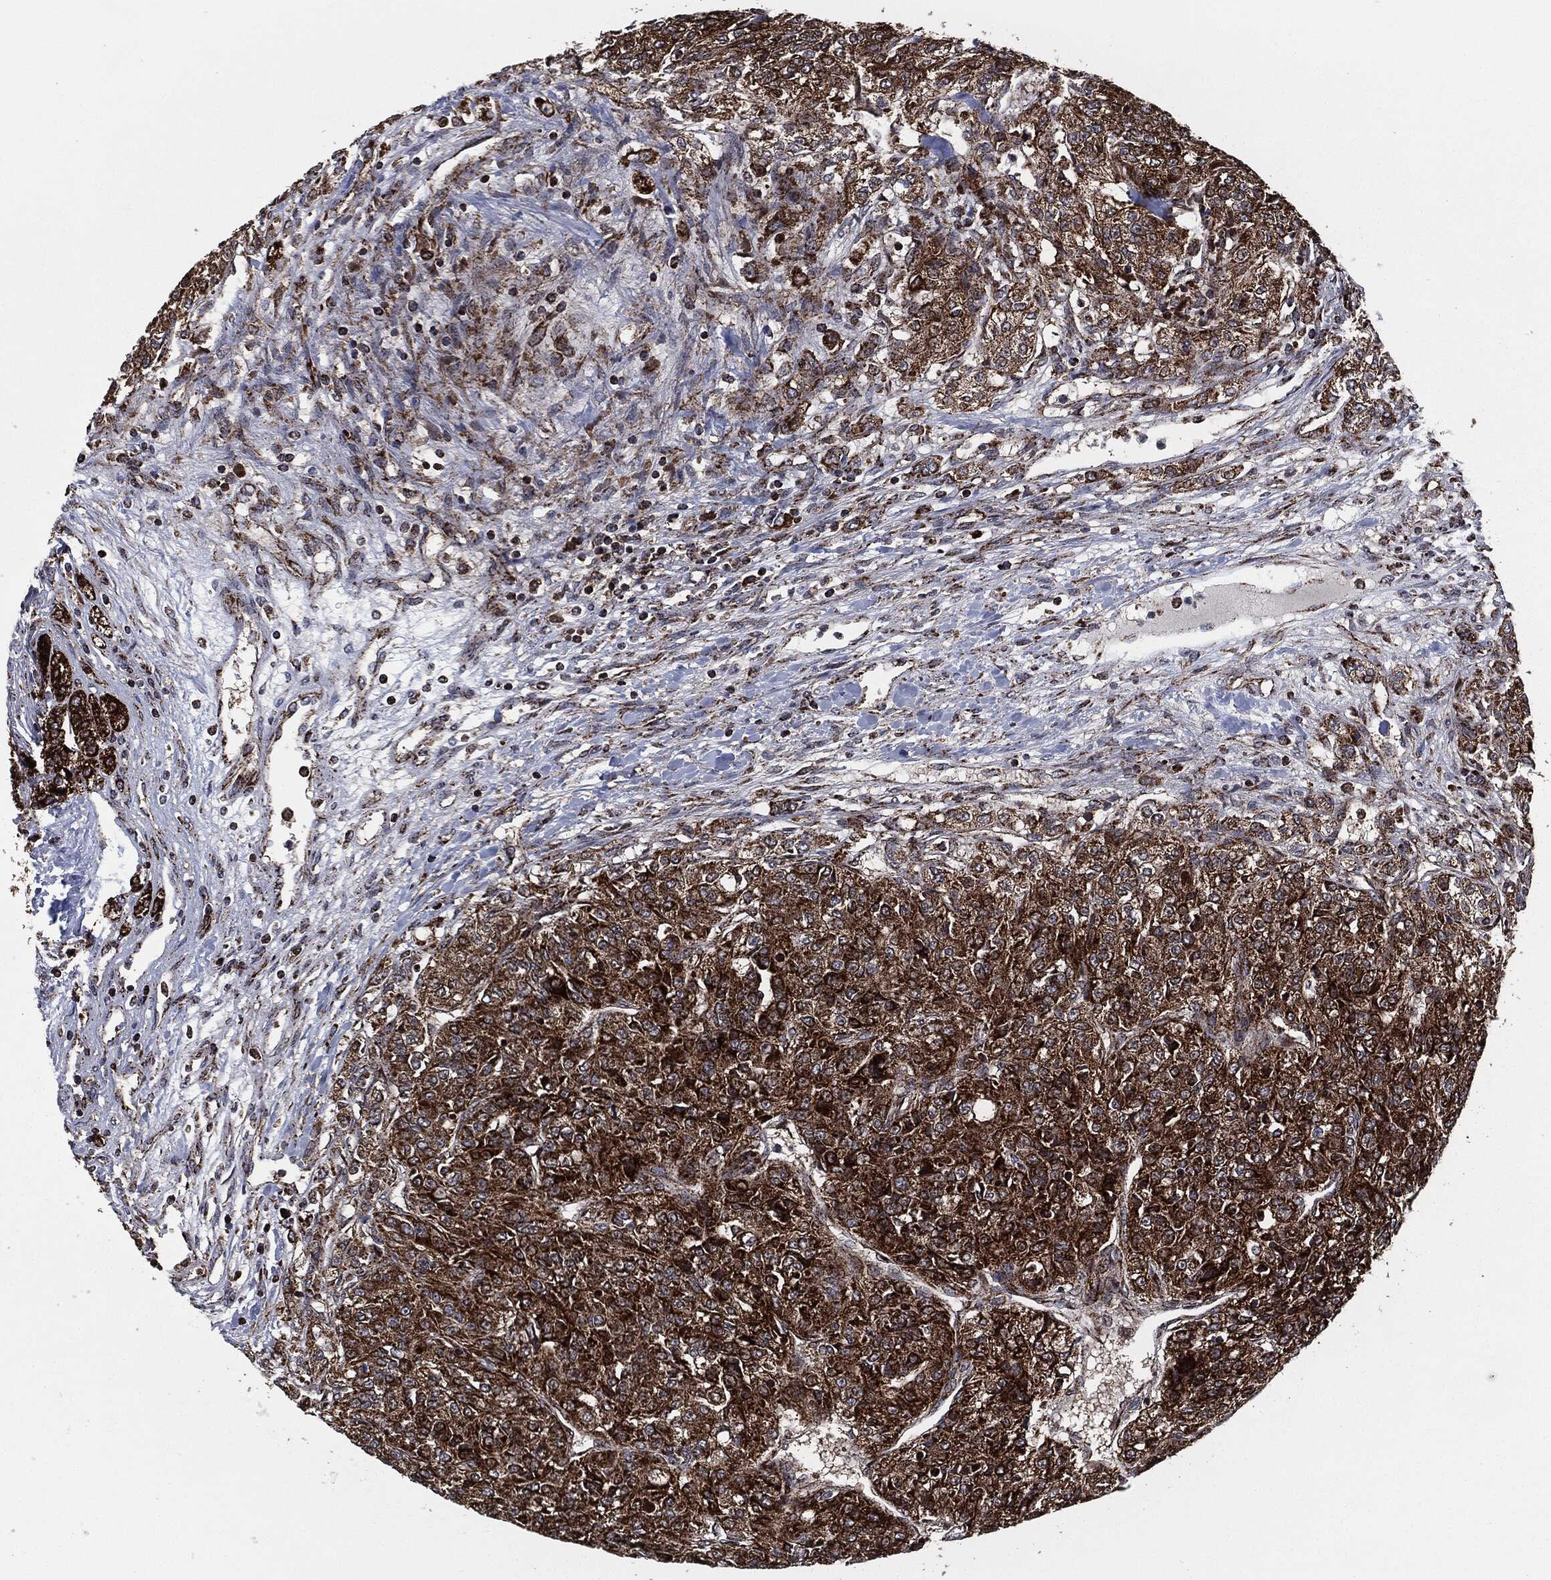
{"staining": {"intensity": "strong", "quantity": "25%-75%", "location": "cytoplasmic/membranous"}, "tissue": "renal cancer", "cell_type": "Tumor cells", "image_type": "cancer", "snomed": [{"axis": "morphology", "description": "Adenocarcinoma, NOS"}, {"axis": "topography", "description": "Kidney"}], "caption": "Protein expression by immunohistochemistry (IHC) reveals strong cytoplasmic/membranous positivity in about 25%-75% of tumor cells in renal cancer (adenocarcinoma). Using DAB (brown) and hematoxylin (blue) stains, captured at high magnification using brightfield microscopy.", "gene": "FH", "patient": {"sex": "female", "age": 63}}